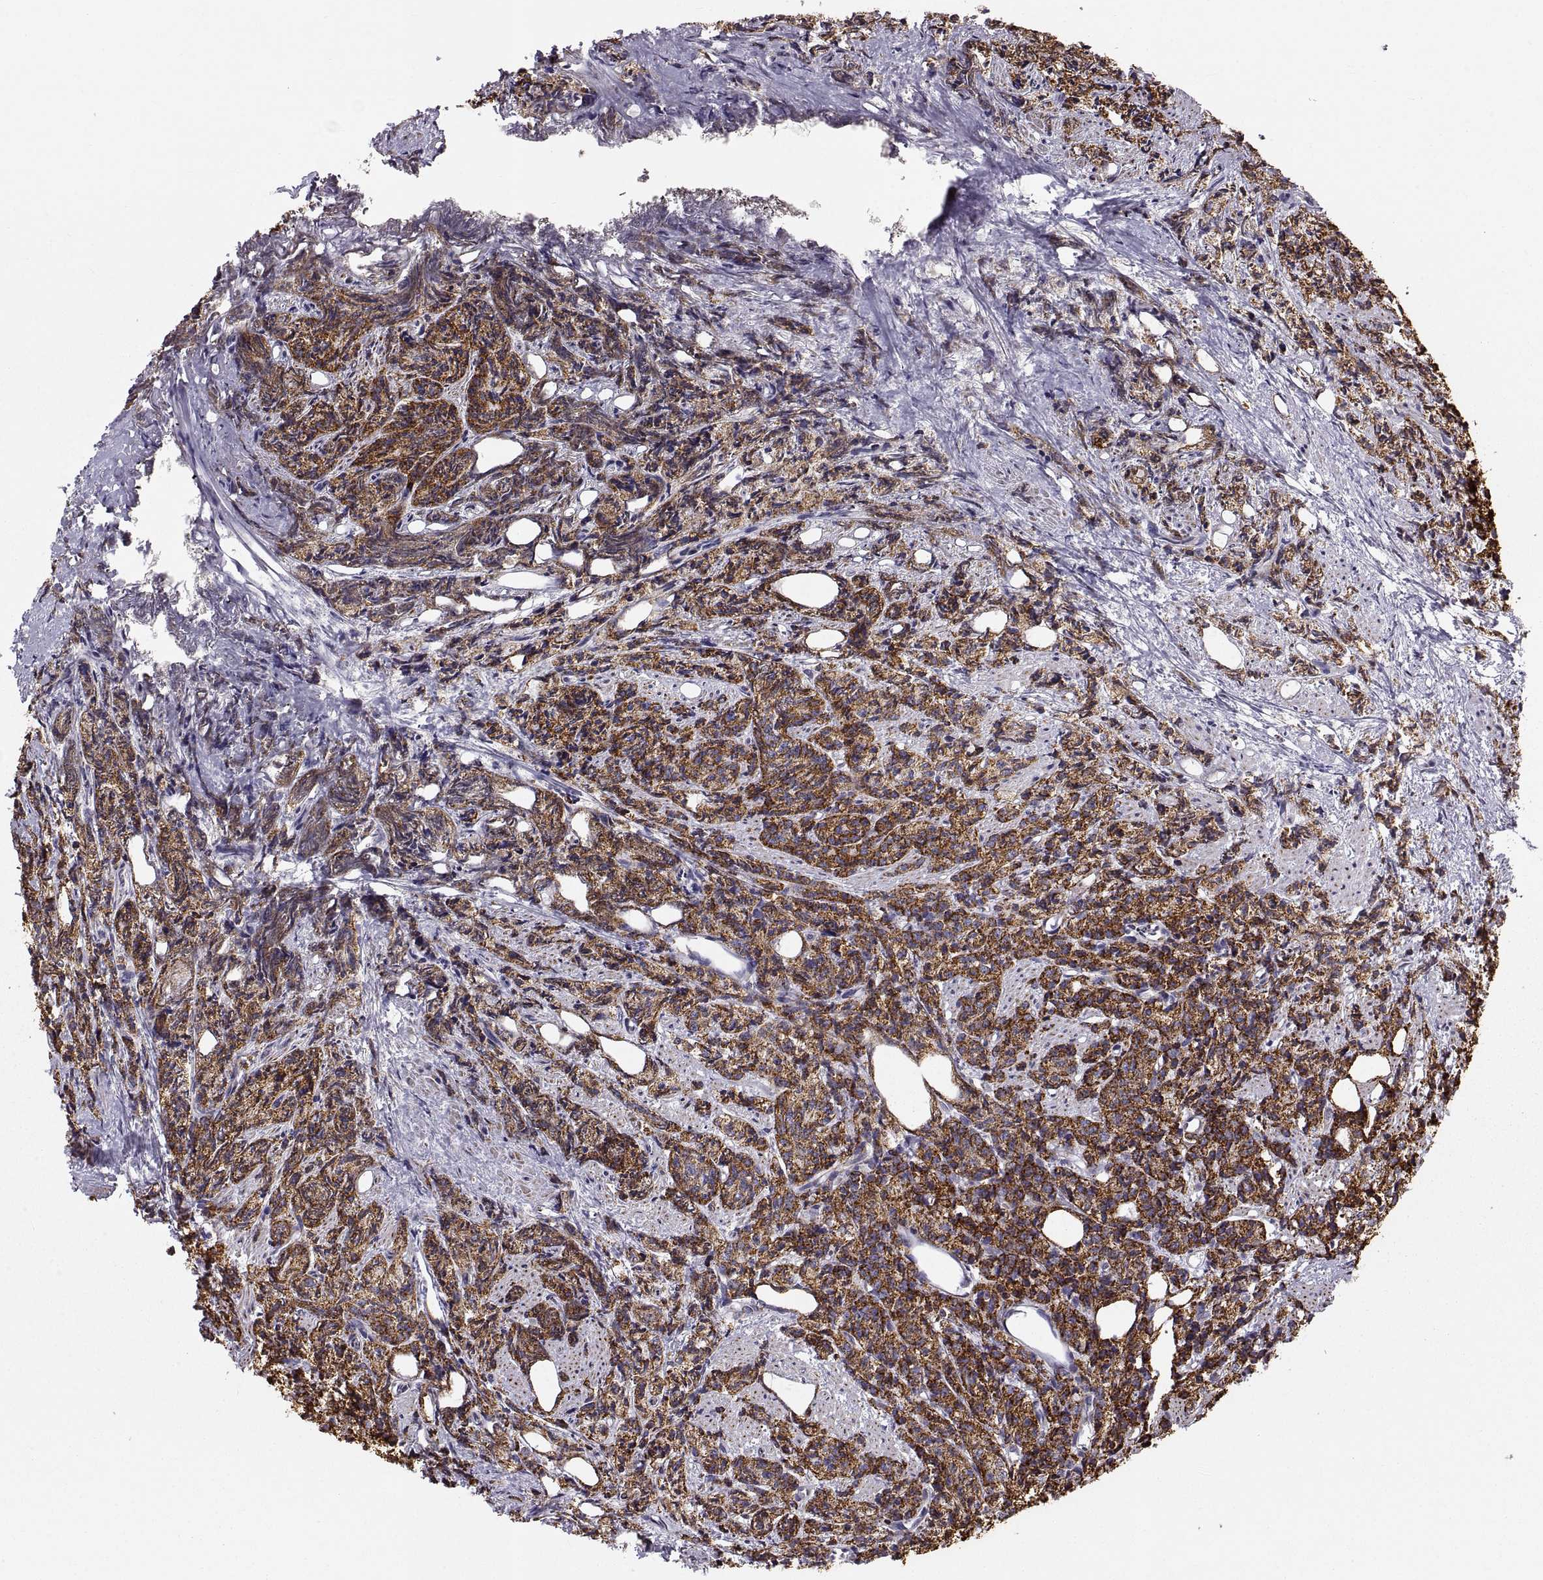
{"staining": {"intensity": "strong", "quantity": ">75%", "location": "cytoplasmic/membranous"}, "tissue": "prostate cancer", "cell_type": "Tumor cells", "image_type": "cancer", "snomed": [{"axis": "morphology", "description": "Adenocarcinoma, High grade"}, {"axis": "topography", "description": "Prostate"}], "caption": "The micrograph displays immunohistochemical staining of prostate cancer (high-grade adenocarcinoma). There is strong cytoplasmic/membranous staining is present in about >75% of tumor cells.", "gene": "ARSD", "patient": {"sex": "male", "age": 53}}